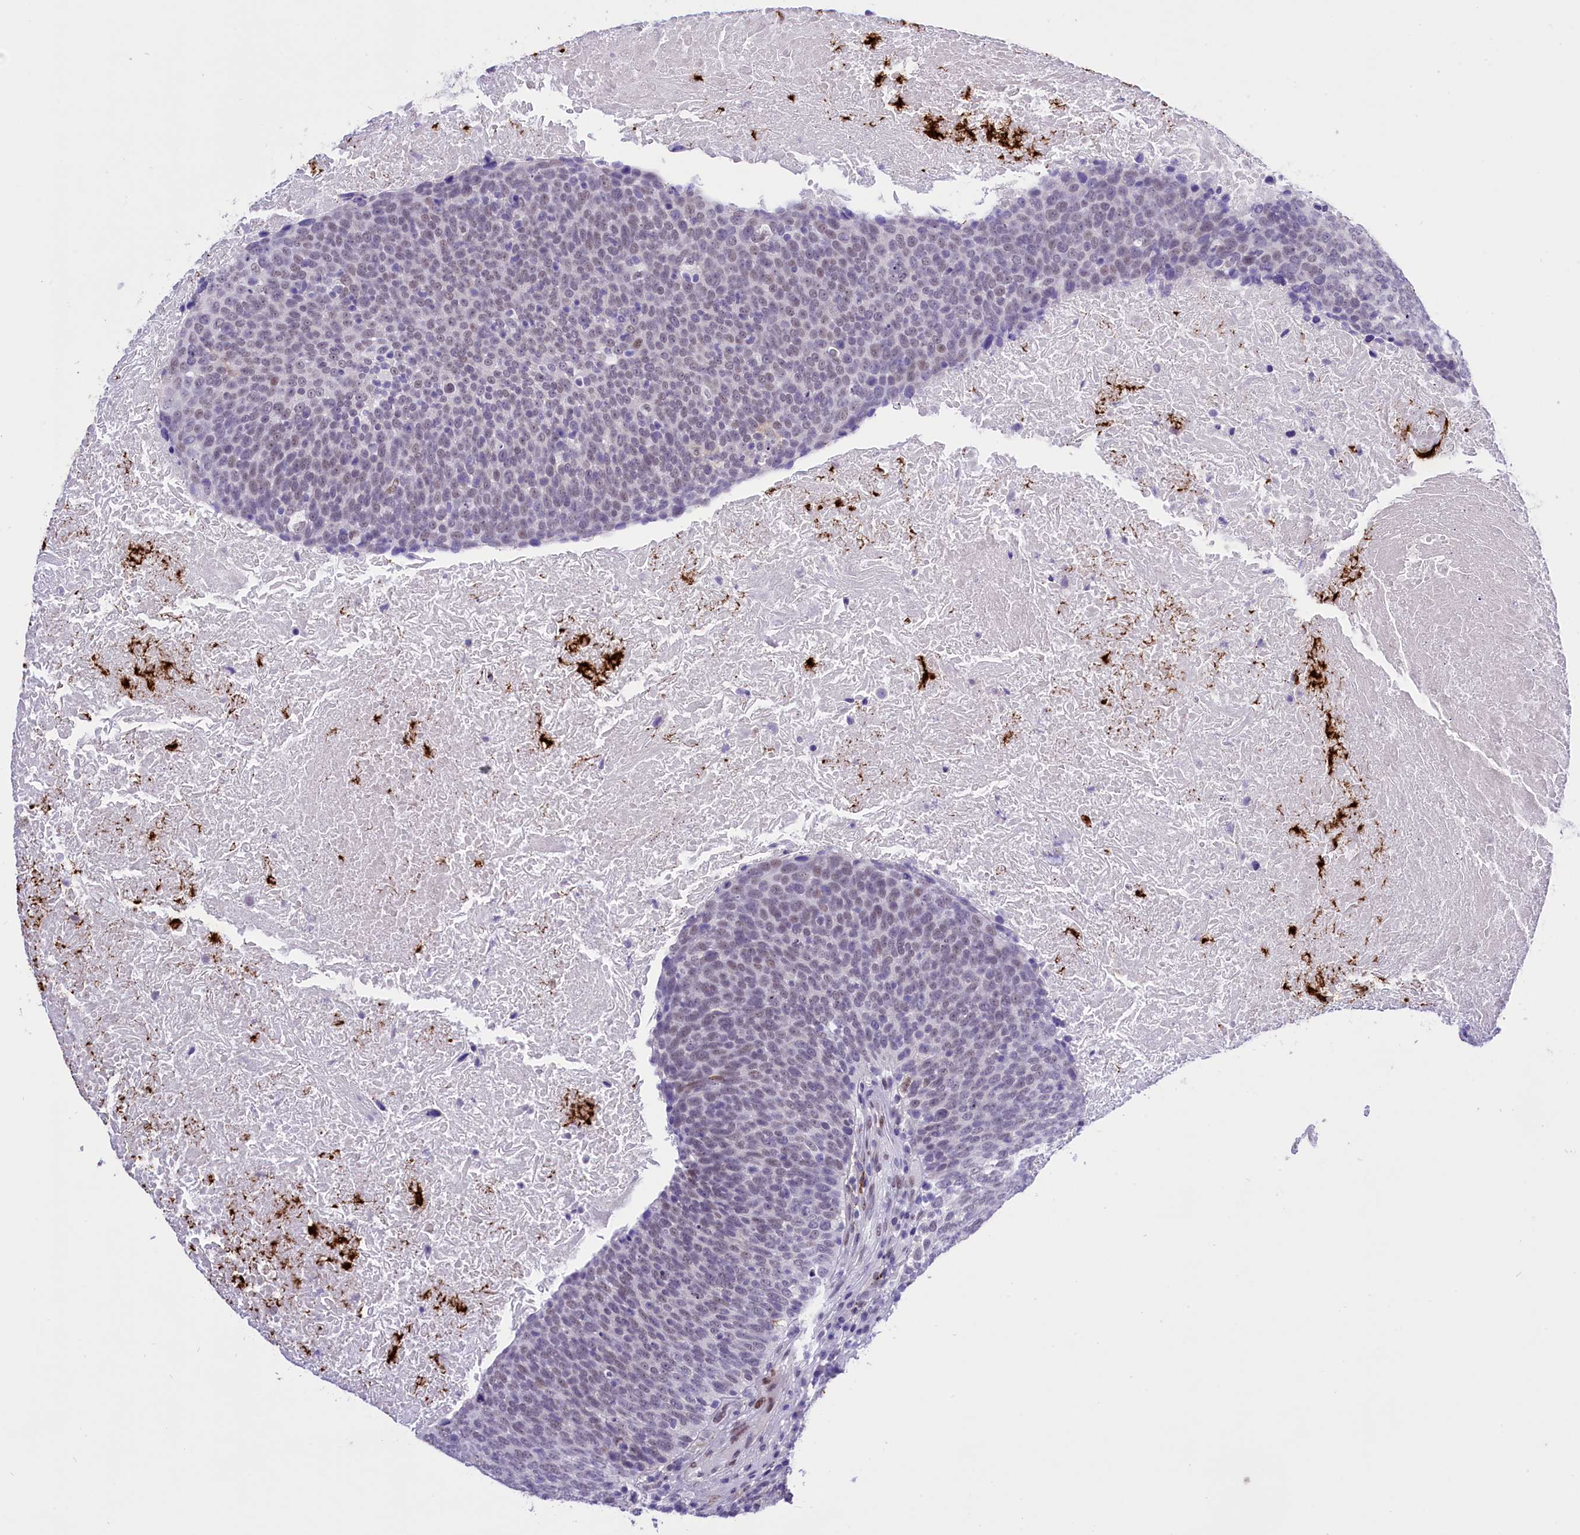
{"staining": {"intensity": "negative", "quantity": "none", "location": "none"}, "tissue": "head and neck cancer", "cell_type": "Tumor cells", "image_type": "cancer", "snomed": [{"axis": "morphology", "description": "Squamous cell carcinoma, NOS"}, {"axis": "morphology", "description": "Squamous cell carcinoma, metastatic, NOS"}, {"axis": "topography", "description": "Lymph node"}, {"axis": "topography", "description": "Head-Neck"}], "caption": "The immunohistochemistry histopathology image has no significant staining in tumor cells of head and neck squamous cell carcinoma tissue.", "gene": "RPS6KB1", "patient": {"sex": "male", "age": 62}}